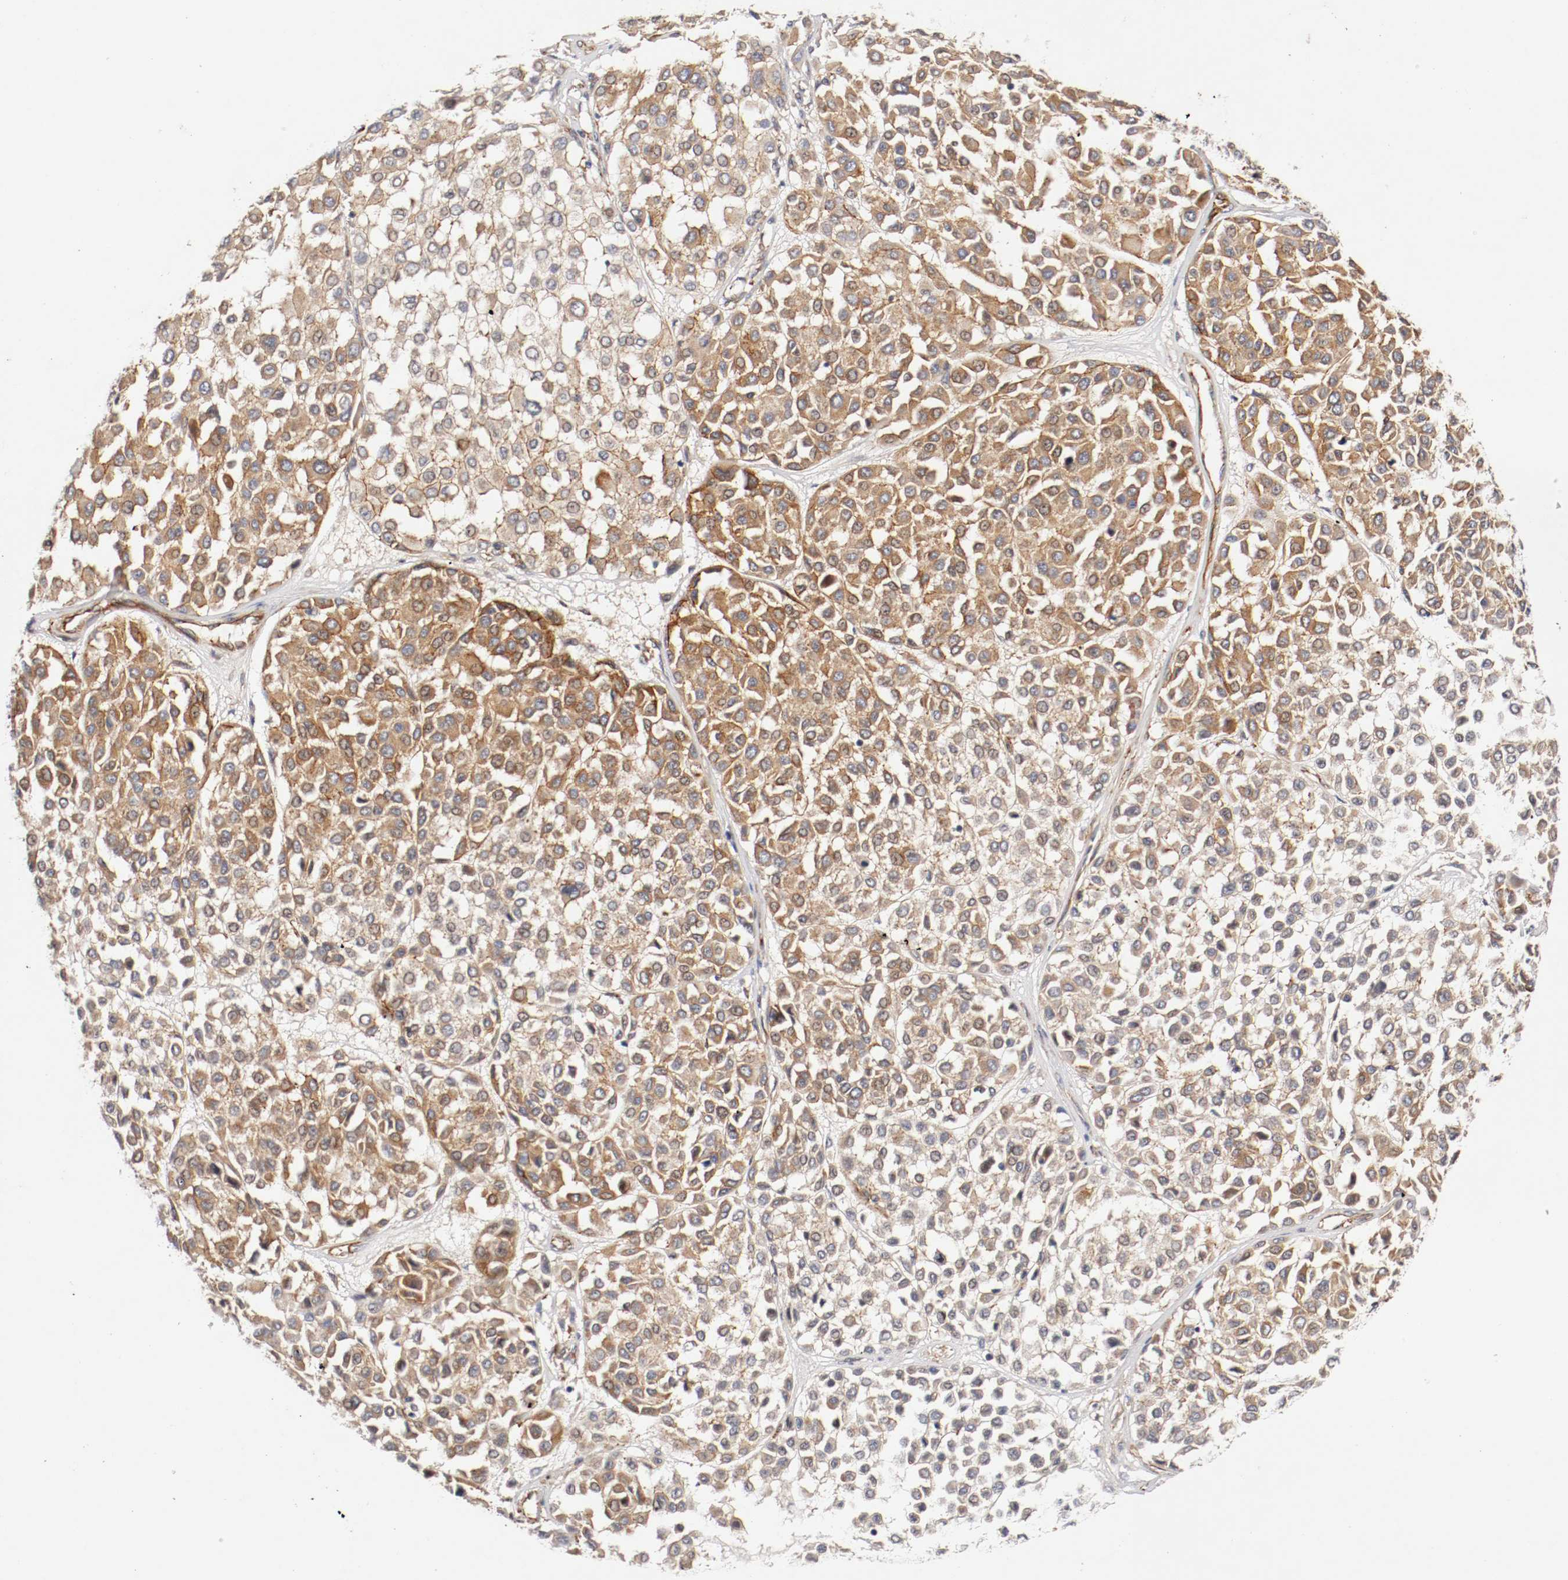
{"staining": {"intensity": "weak", "quantity": ">75%", "location": "cytoplasmic/membranous"}, "tissue": "melanoma", "cell_type": "Tumor cells", "image_type": "cancer", "snomed": [{"axis": "morphology", "description": "Malignant melanoma, Metastatic site"}, {"axis": "topography", "description": "Soft tissue"}], "caption": "A photomicrograph showing weak cytoplasmic/membranous expression in about >75% of tumor cells in malignant melanoma (metastatic site), as visualized by brown immunohistochemical staining.", "gene": "TYK2", "patient": {"sex": "male", "age": 41}}